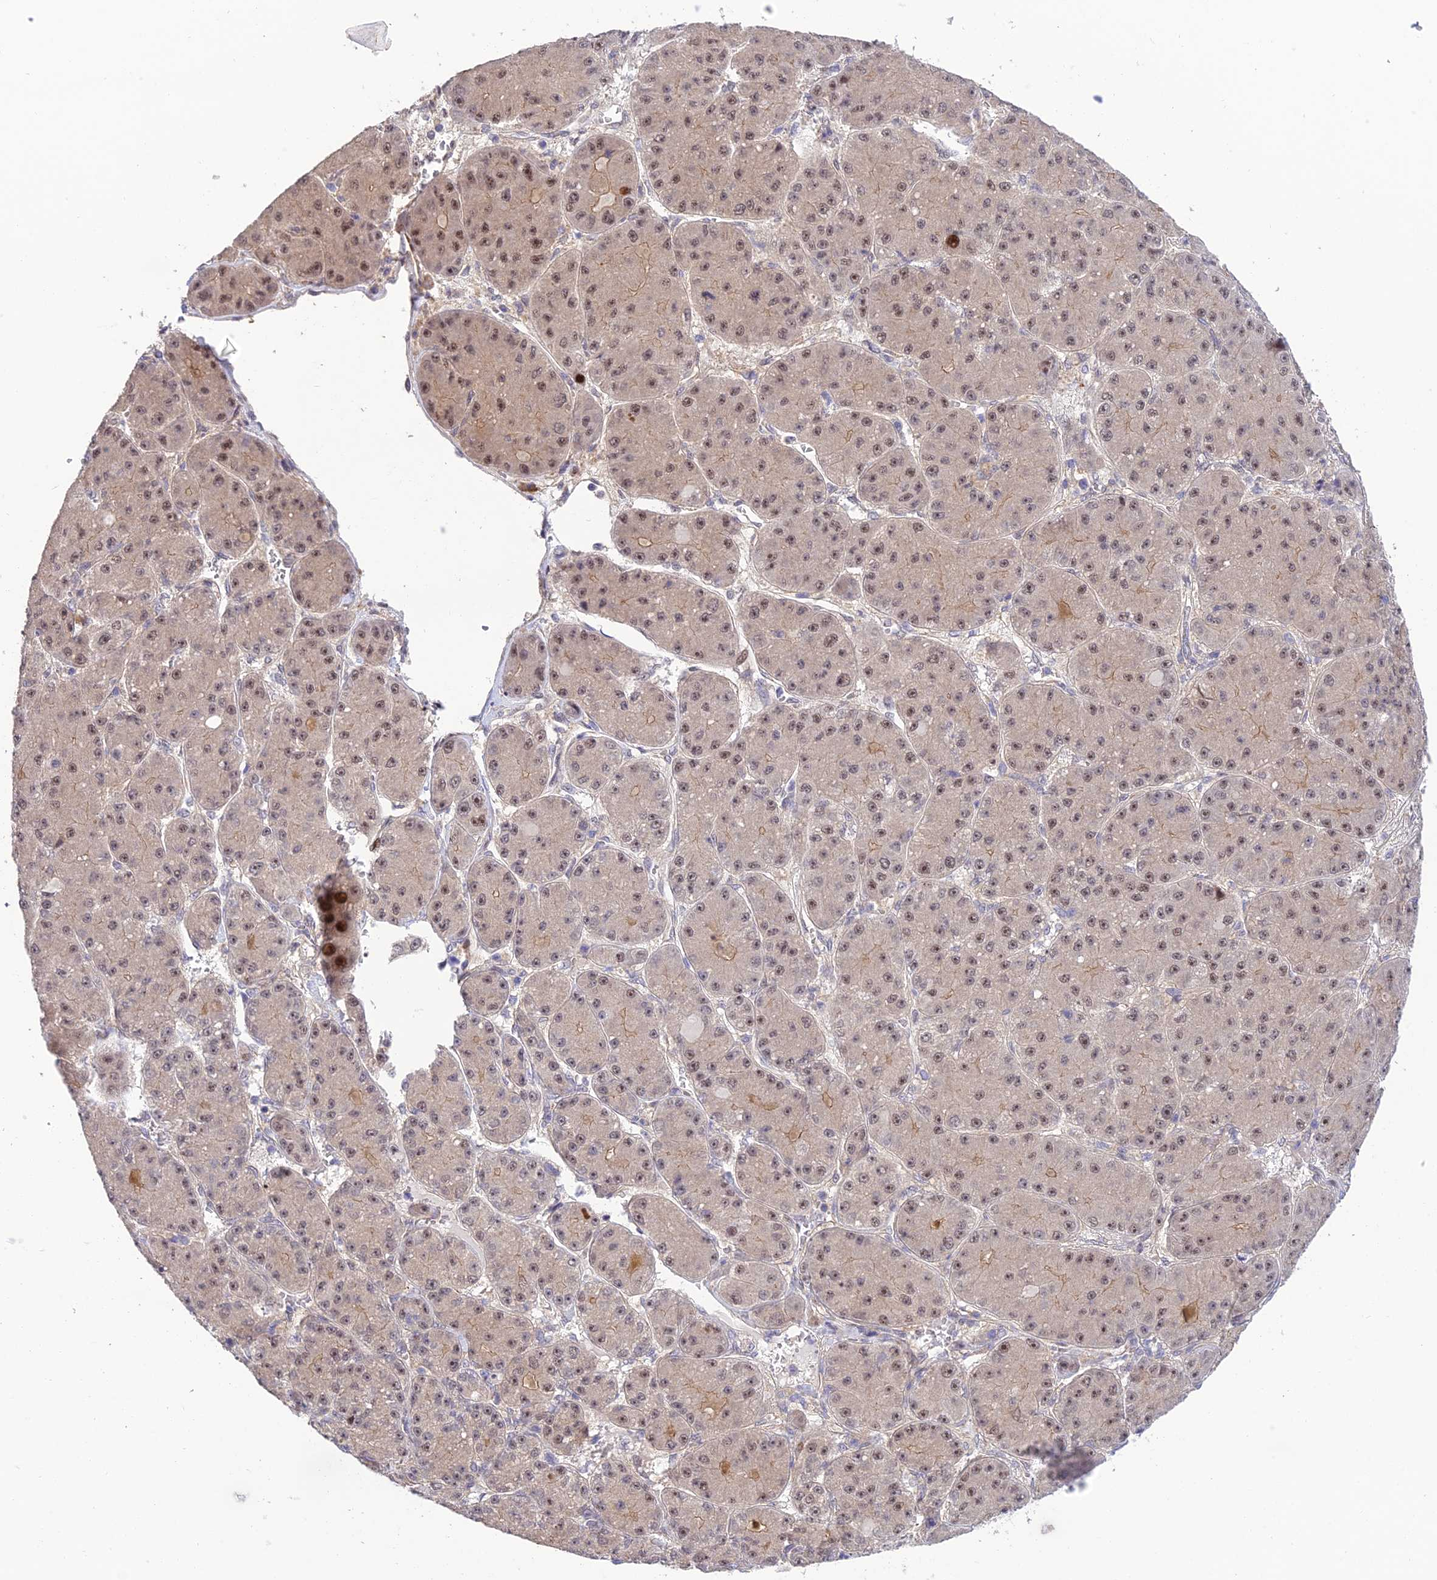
{"staining": {"intensity": "moderate", "quantity": ">75%", "location": "nuclear"}, "tissue": "liver cancer", "cell_type": "Tumor cells", "image_type": "cancer", "snomed": [{"axis": "morphology", "description": "Carcinoma, Hepatocellular, NOS"}, {"axis": "topography", "description": "Liver"}], "caption": "About >75% of tumor cells in liver cancer demonstrate moderate nuclear protein positivity as visualized by brown immunohistochemical staining.", "gene": "ZNF584", "patient": {"sex": "male", "age": 67}}